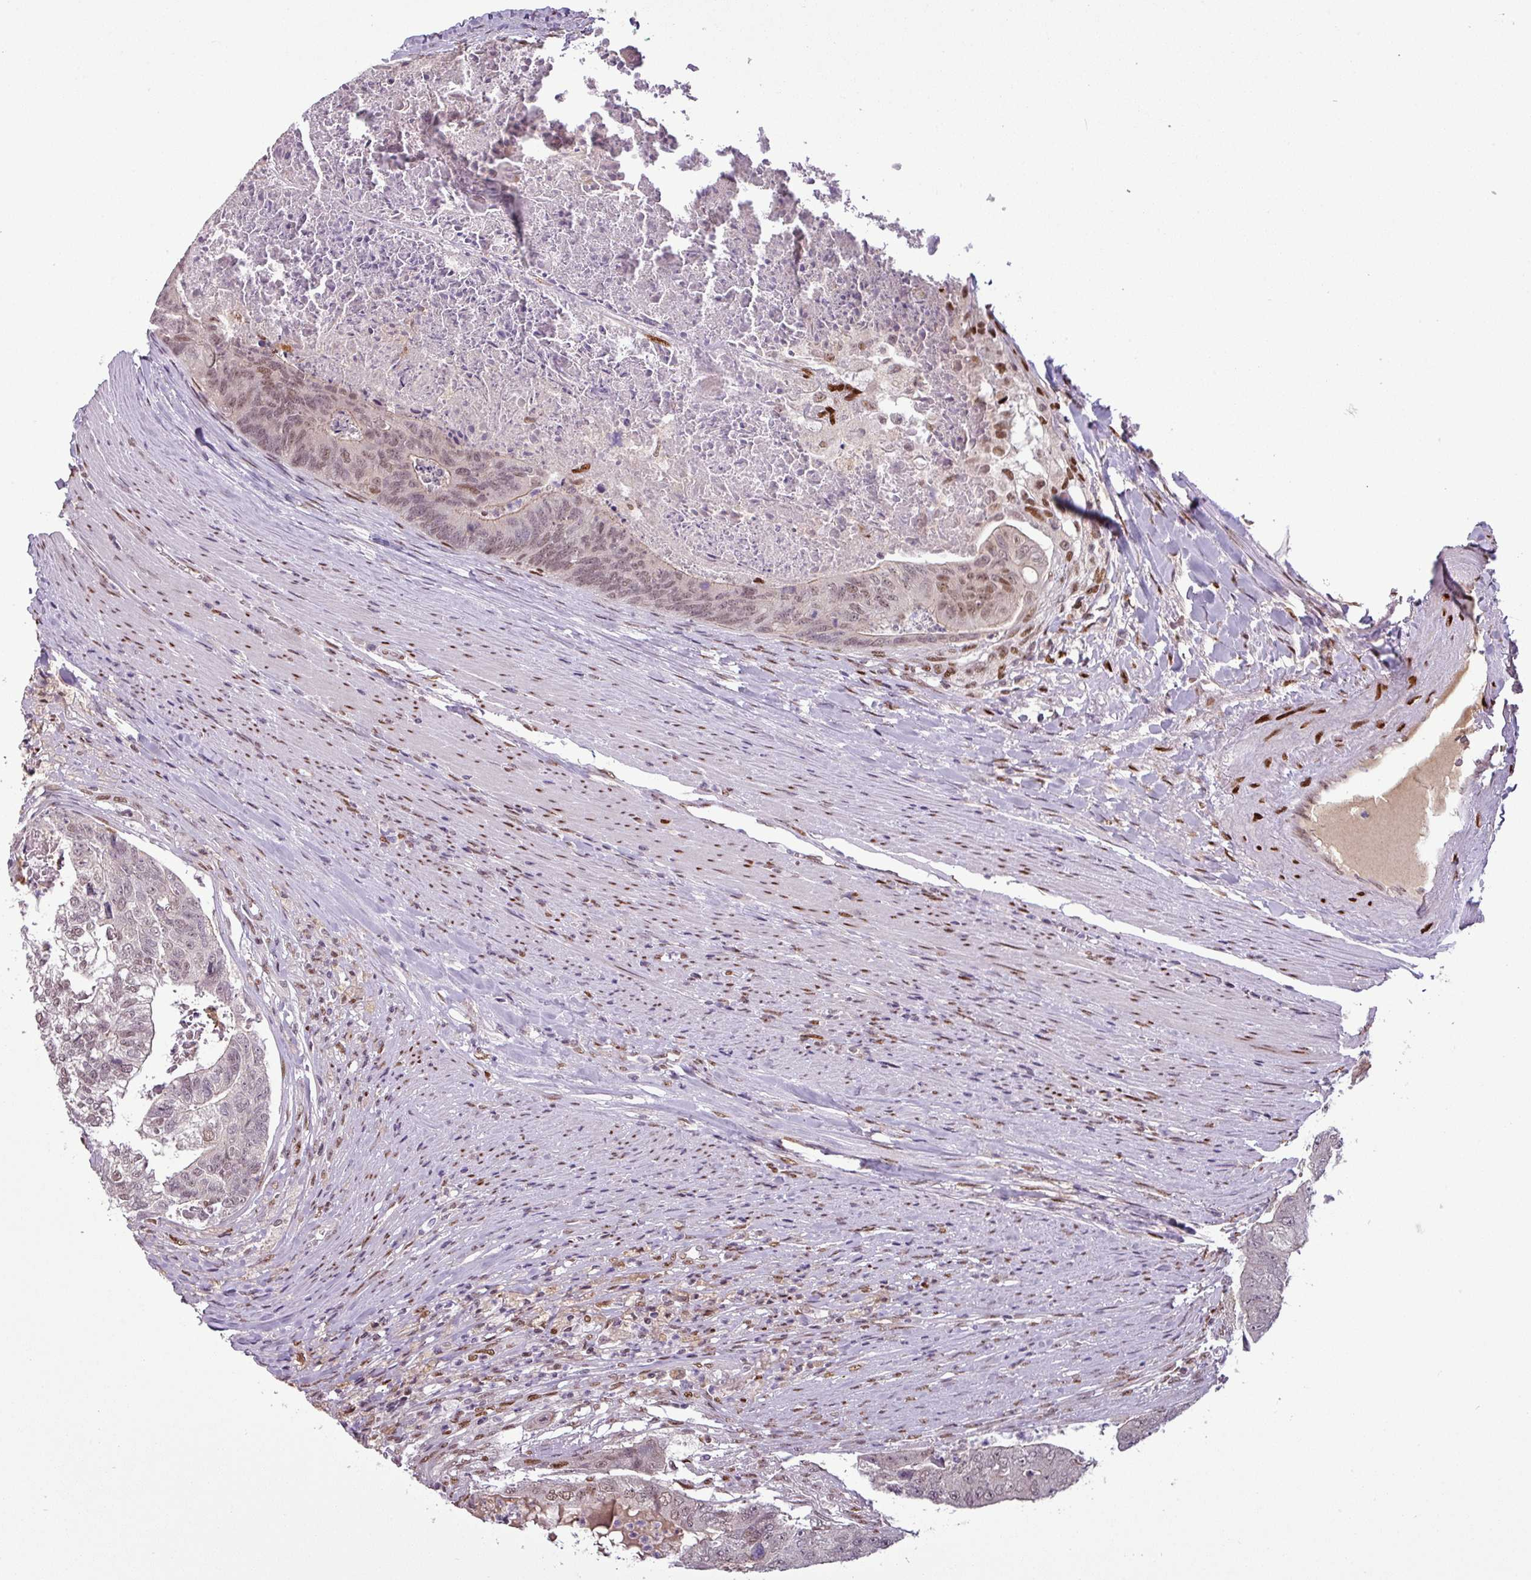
{"staining": {"intensity": "moderate", "quantity": "25%-75%", "location": "nuclear"}, "tissue": "colorectal cancer", "cell_type": "Tumor cells", "image_type": "cancer", "snomed": [{"axis": "morphology", "description": "Adenocarcinoma, NOS"}, {"axis": "topography", "description": "Colon"}], "caption": "Moderate nuclear protein staining is present in approximately 25%-75% of tumor cells in colorectal cancer.", "gene": "IRF2BPL", "patient": {"sex": "female", "age": 67}}